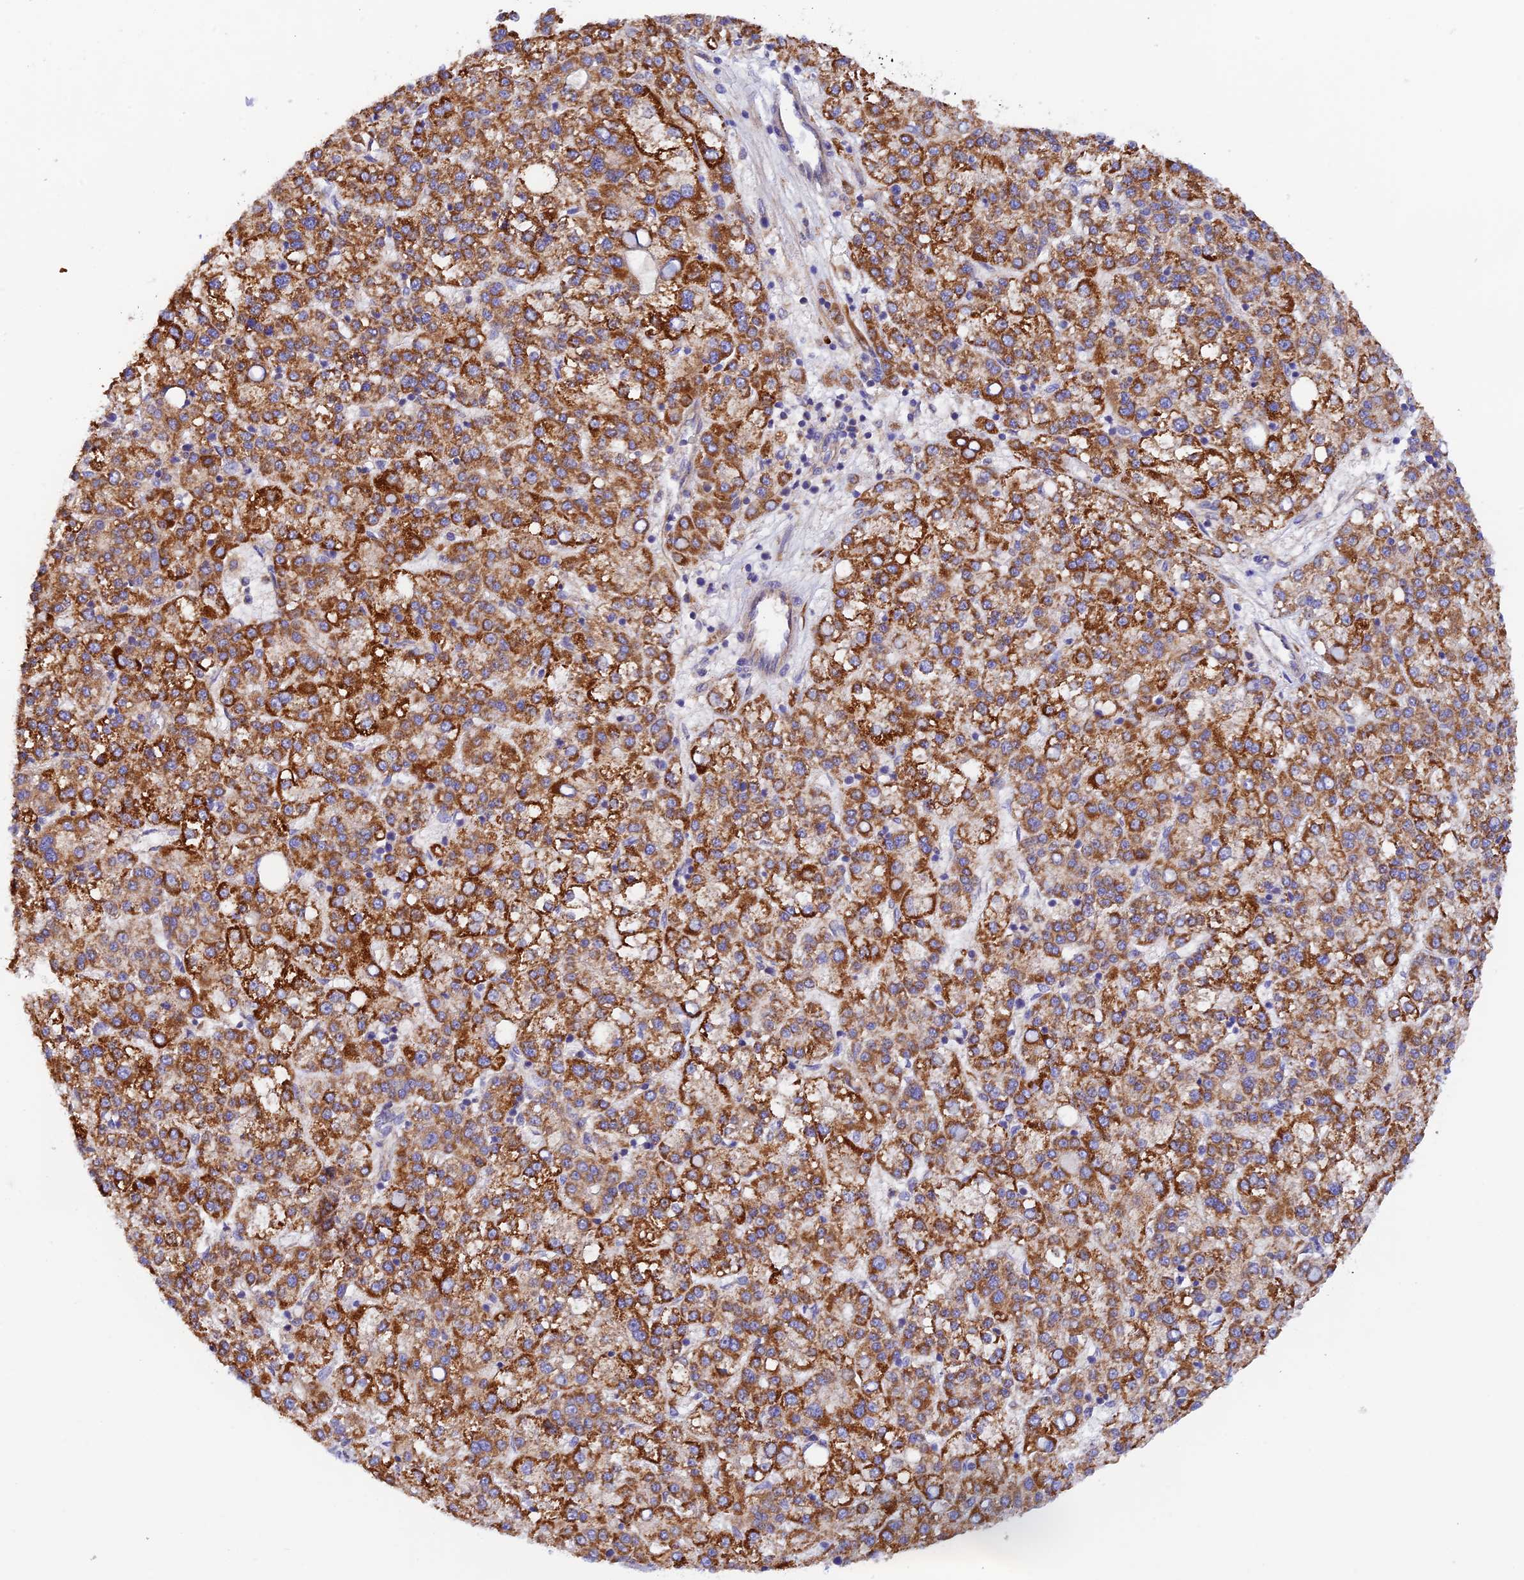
{"staining": {"intensity": "strong", "quantity": ">75%", "location": "cytoplasmic/membranous"}, "tissue": "liver cancer", "cell_type": "Tumor cells", "image_type": "cancer", "snomed": [{"axis": "morphology", "description": "Carcinoma, Hepatocellular, NOS"}, {"axis": "topography", "description": "Liver"}], "caption": "There is high levels of strong cytoplasmic/membranous staining in tumor cells of liver hepatocellular carcinoma, as demonstrated by immunohistochemical staining (brown color).", "gene": "RANBP6", "patient": {"sex": "female", "age": 58}}